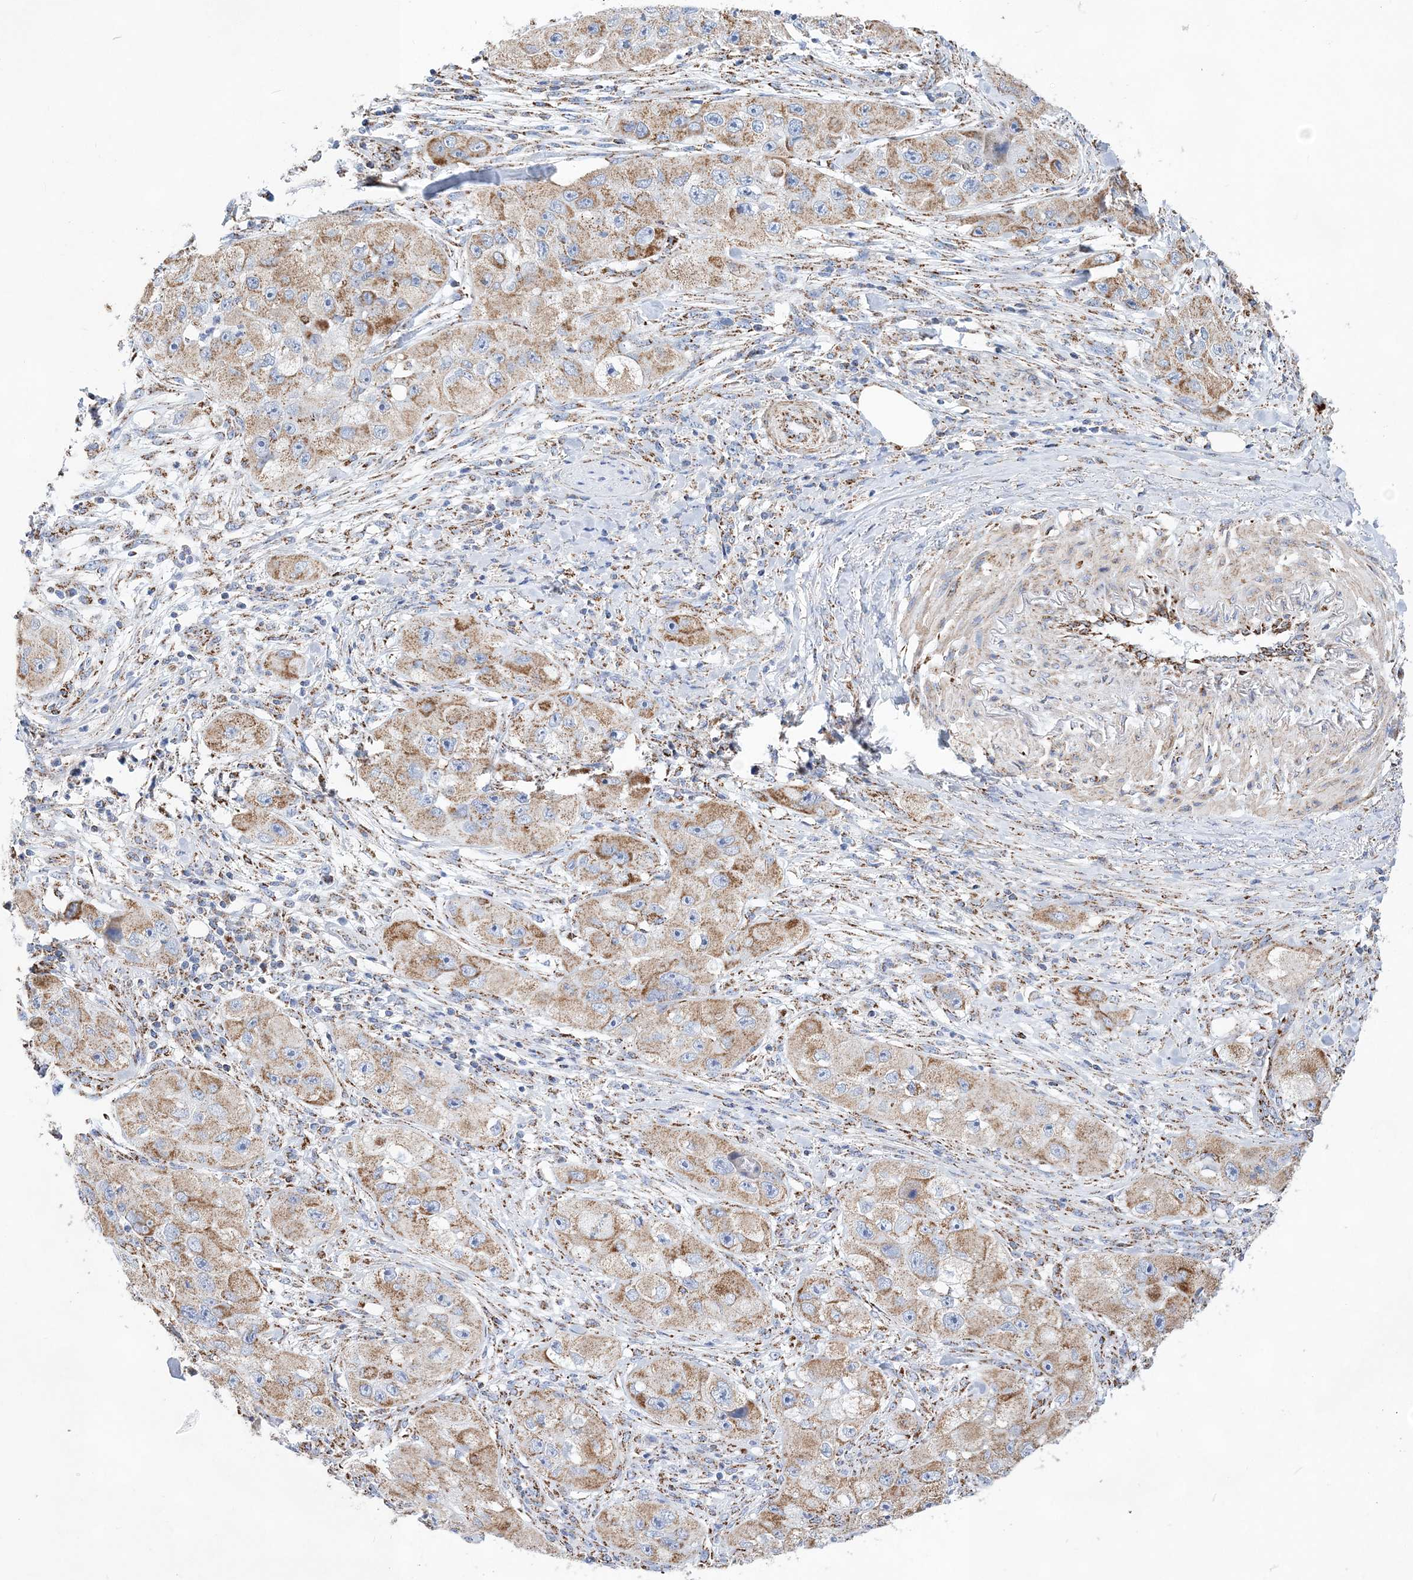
{"staining": {"intensity": "moderate", "quantity": ">75%", "location": "cytoplasmic/membranous"}, "tissue": "skin cancer", "cell_type": "Tumor cells", "image_type": "cancer", "snomed": [{"axis": "morphology", "description": "Squamous cell carcinoma, NOS"}, {"axis": "topography", "description": "Skin"}, {"axis": "topography", "description": "Subcutis"}], "caption": "Immunohistochemical staining of skin squamous cell carcinoma exhibits moderate cytoplasmic/membranous protein expression in approximately >75% of tumor cells.", "gene": "ACOT9", "patient": {"sex": "male", "age": 73}}